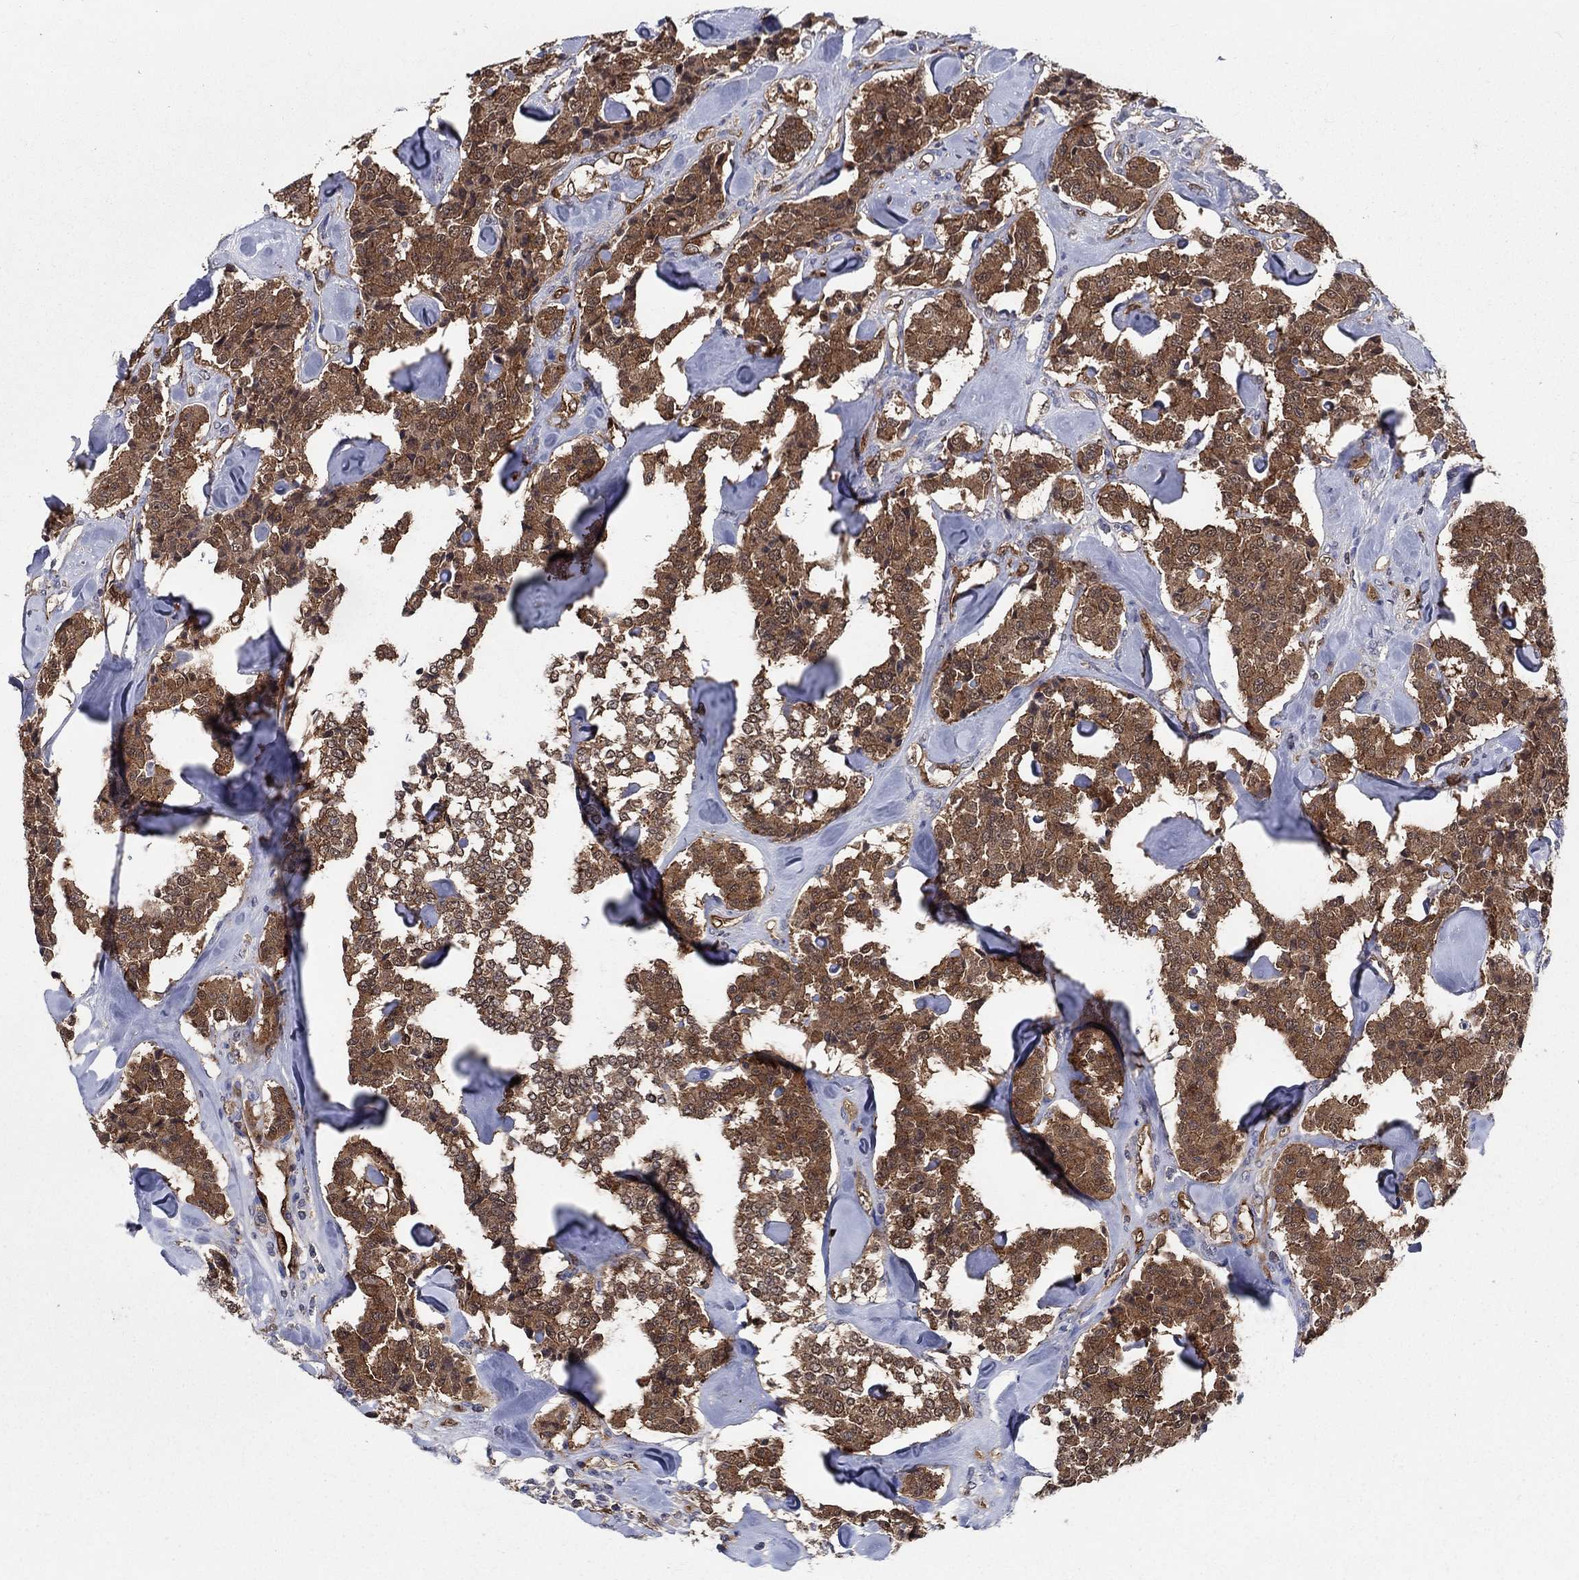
{"staining": {"intensity": "strong", "quantity": ">75%", "location": "cytoplasmic/membranous"}, "tissue": "carcinoid", "cell_type": "Tumor cells", "image_type": "cancer", "snomed": [{"axis": "morphology", "description": "Carcinoid, malignant, NOS"}, {"axis": "topography", "description": "Pancreas"}], "caption": "DAB (3,3'-diaminobenzidine) immunohistochemical staining of human carcinoid displays strong cytoplasmic/membranous protein expression in about >75% of tumor cells.", "gene": "AGFG2", "patient": {"sex": "male", "age": 41}}